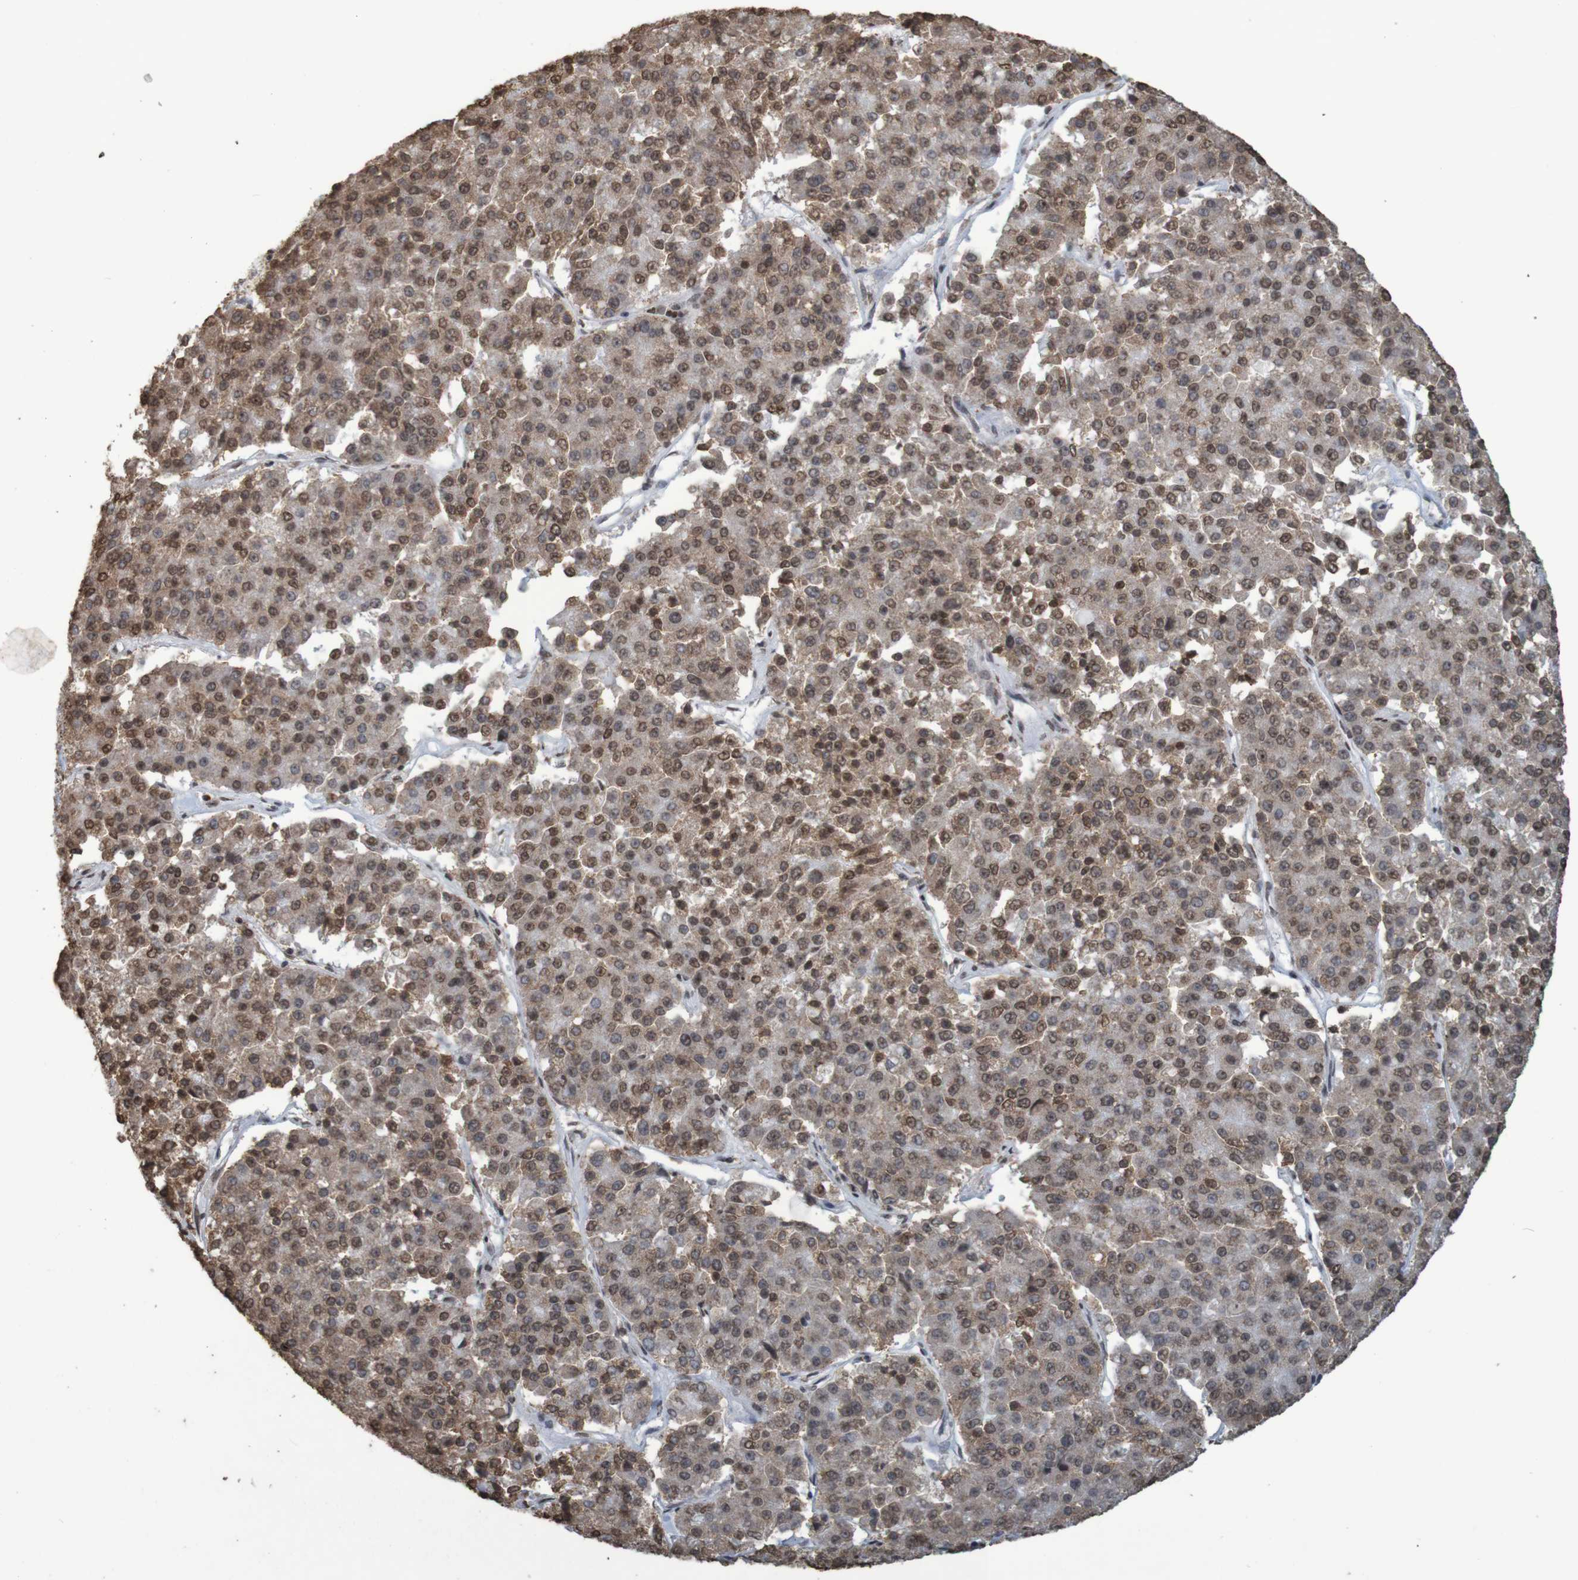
{"staining": {"intensity": "moderate", "quantity": ">75%", "location": "cytoplasmic/membranous,nuclear"}, "tissue": "pancreatic cancer", "cell_type": "Tumor cells", "image_type": "cancer", "snomed": [{"axis": "morphology", "description": "Adenocarcinoma, NOS"}, {"axis": "topography", "description": "Pancreas"}], "caption": "This is a histology image of immunohistochemistry (IHC) staining of pancreatic cancer (adenocarcinoma), which shows moderate expression in the cytoplasmic/membranous and nuclear of tumor cells.", "gene": "GFI1", "patient": {"sex": "male", "age": 50}}